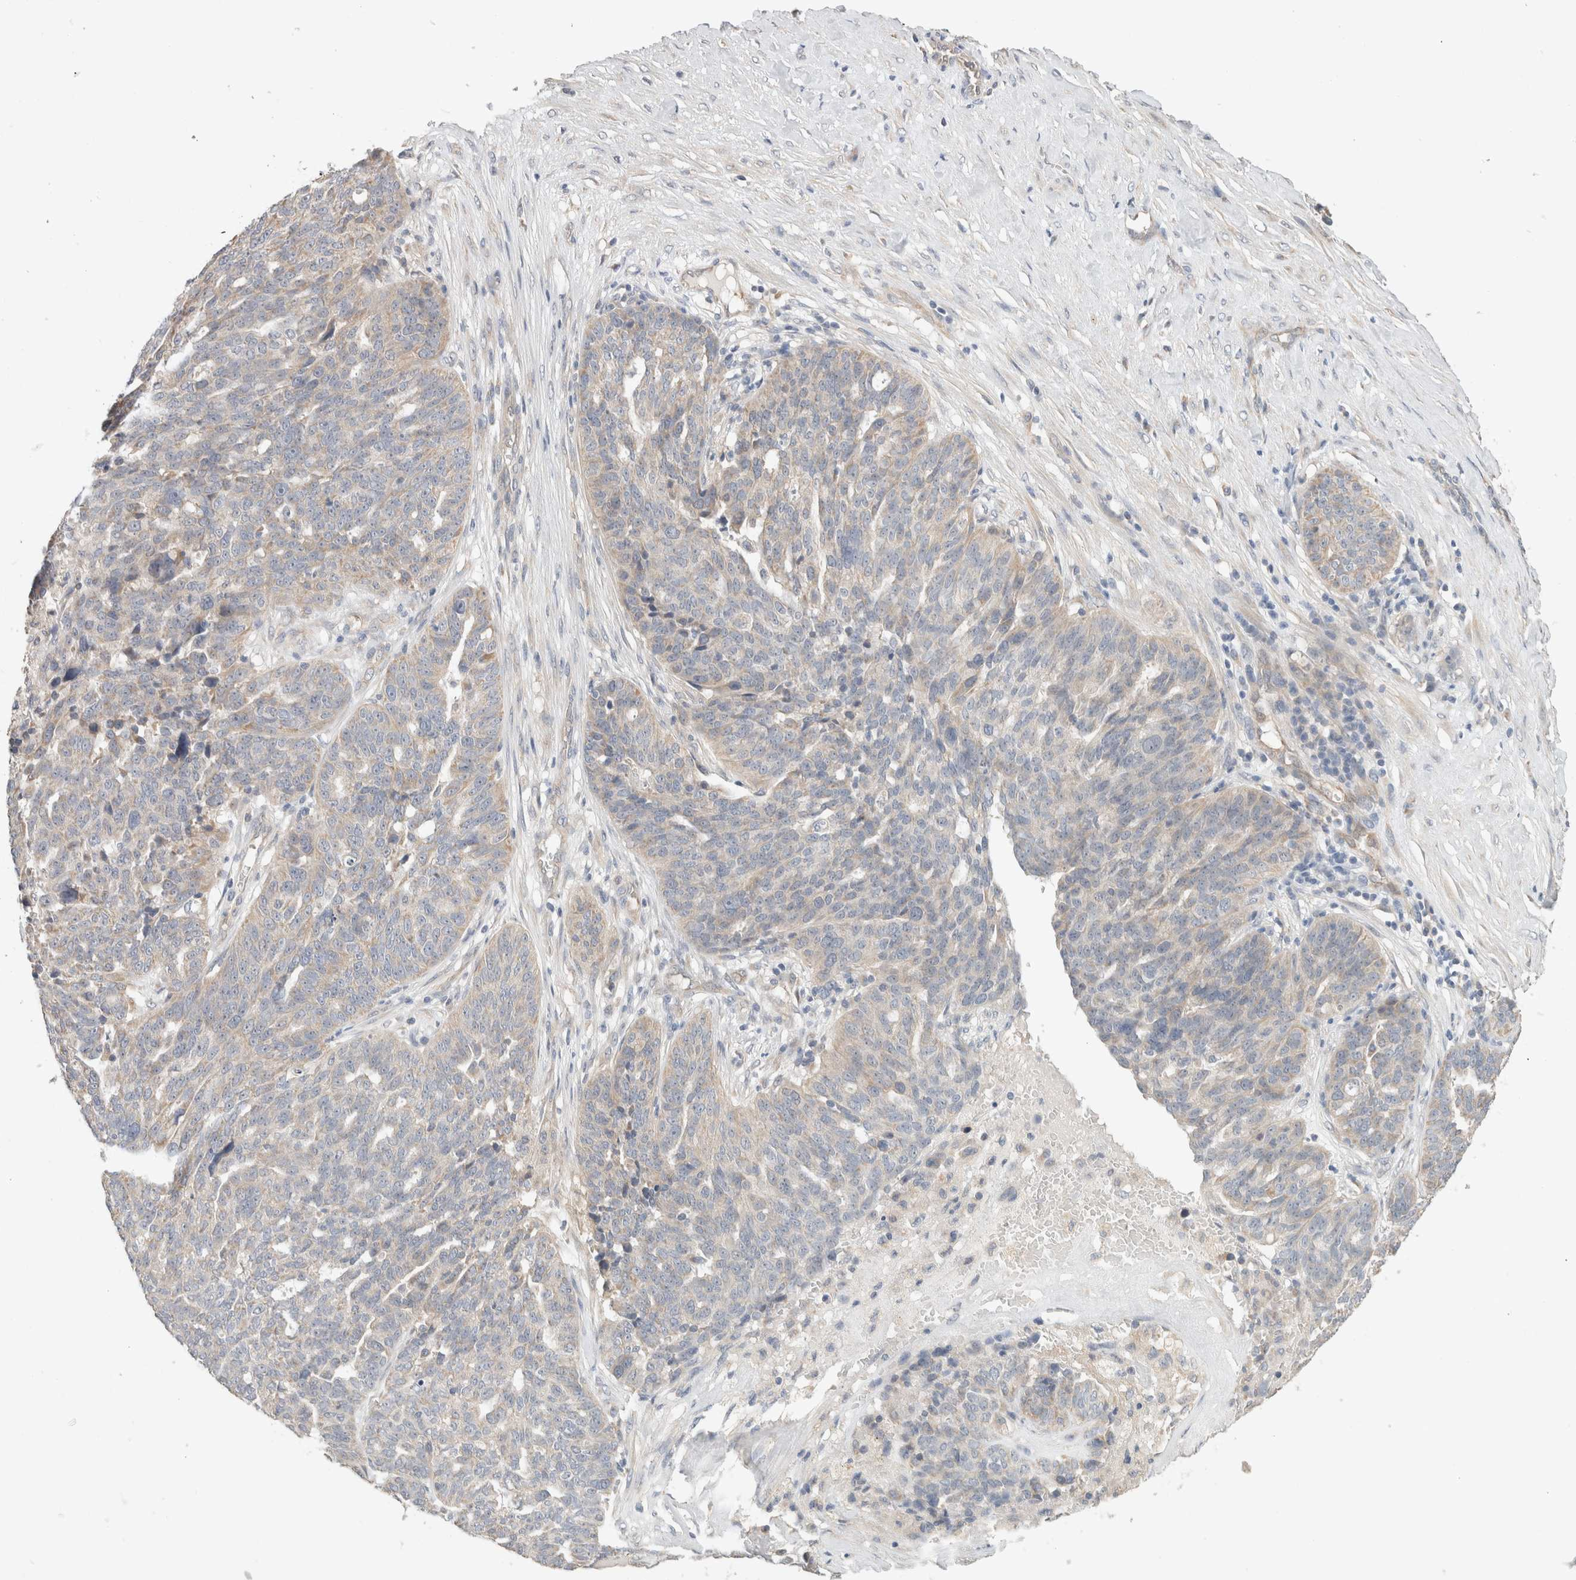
{"staining": {"intensity": "negative", "quantity": "none", "location": "none"}, "tissue": "ovarian cancer", "cell_type": "Tumor cells", "image_type": "cancer", "snomed": [{"axis": "morphology", "description": "Cystadenocarcinoma, serous, NOS"}, {"axis": "topography", "description": "Ovary"}], "caption": "Ovarian serous cystadenocarcinoma stained for a protein using immunohistochemistry (IHC) exhibits no staining tumor cells.", "gene": "CA13", "patient": {"sex": "female", "age": 59}}